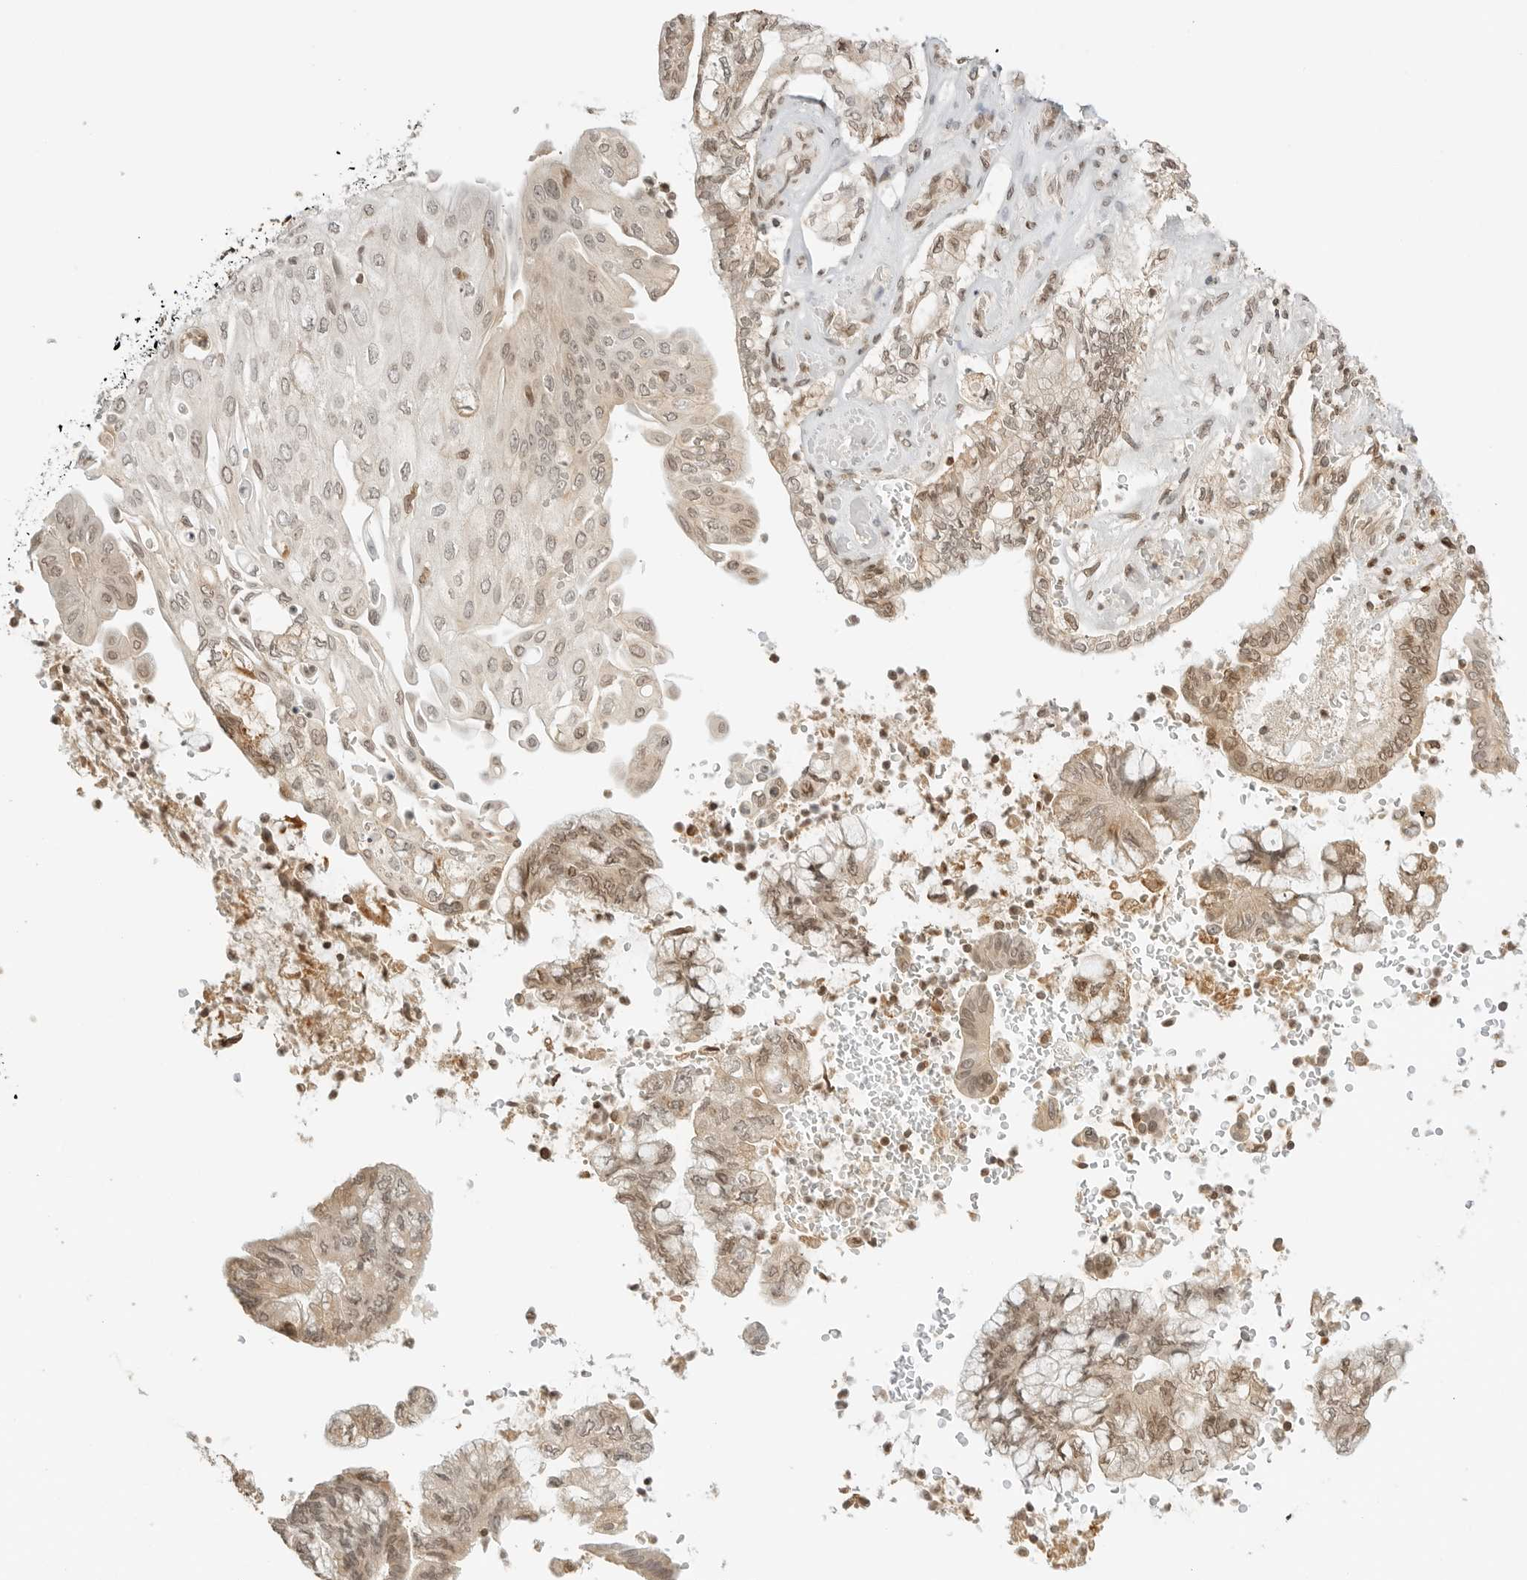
{"staining": {"intensity": "moderate", "quantity": "25%-75%", "location": "nuclear"}, "tissue": "pancreatic cancer", "cell_type": "Tumor cells", "image_type": "cancer", "snomed": [{"axis": "morphology", "description": "Adenocarcinoma, NOS"}, {"axis": "topography", "description": "Pancreas"}], "caption": "Adenocarcinoma (pancreatic) stained with a brown dye displays moderate nuclear positive positivity in about 25%-75% of tumor cells.", "gene": "POLH", "patient": {"sex": "female", "age": 73}}